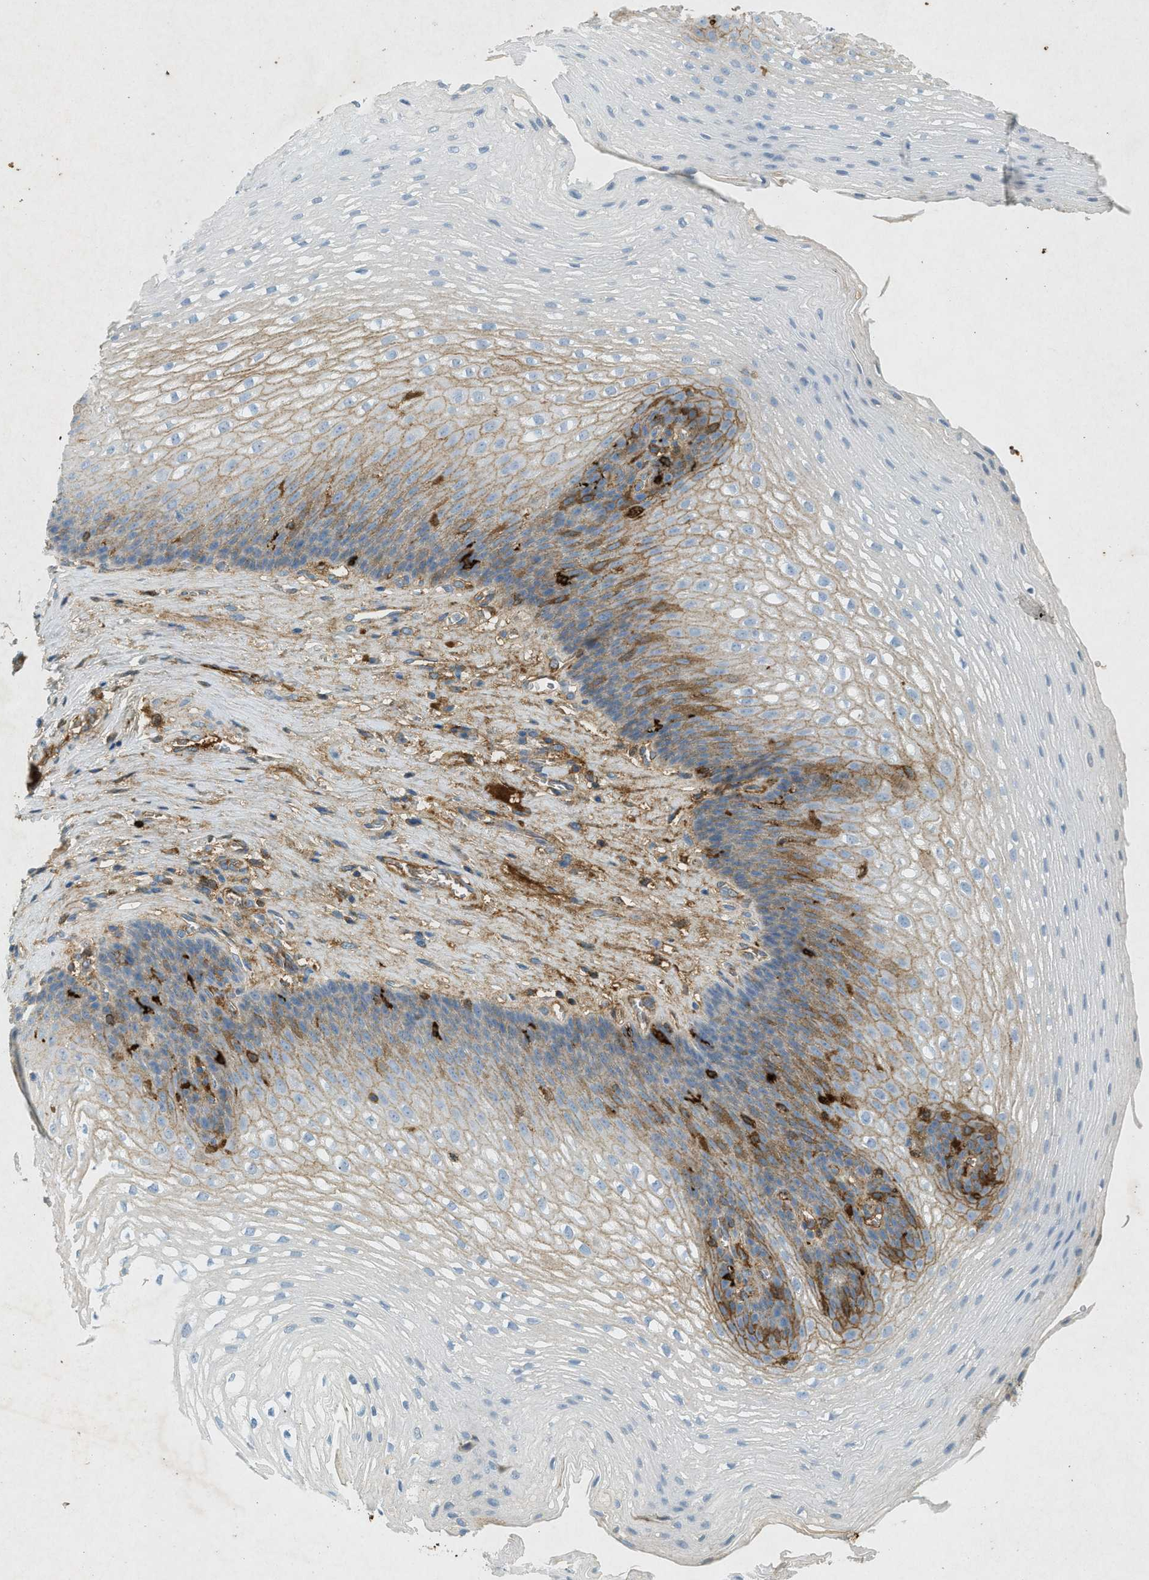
{"staining": {"intensity": "moderate", "quantity": "25%-75%", "location": "cytoplasmic/membranous"}, "tissue": "esophagus", "cell_type": "Squamous epithelial cells", "image_type": "normal", "snomed": [{"axis": "morphology", "description": "Normal tissue, NOS"}, {"axis": "topography", "description": "Esophagus"}], "caption": "This histopathology image demonstrates immunohistochemistry (IHC) staining of benign esophagus, with medium moderate cytoplasmic/membranous staining in approximately 25%-75% of squamous epithelial cells.", "gene": "F2", "patient": {"sex": "male", "age": 48}}